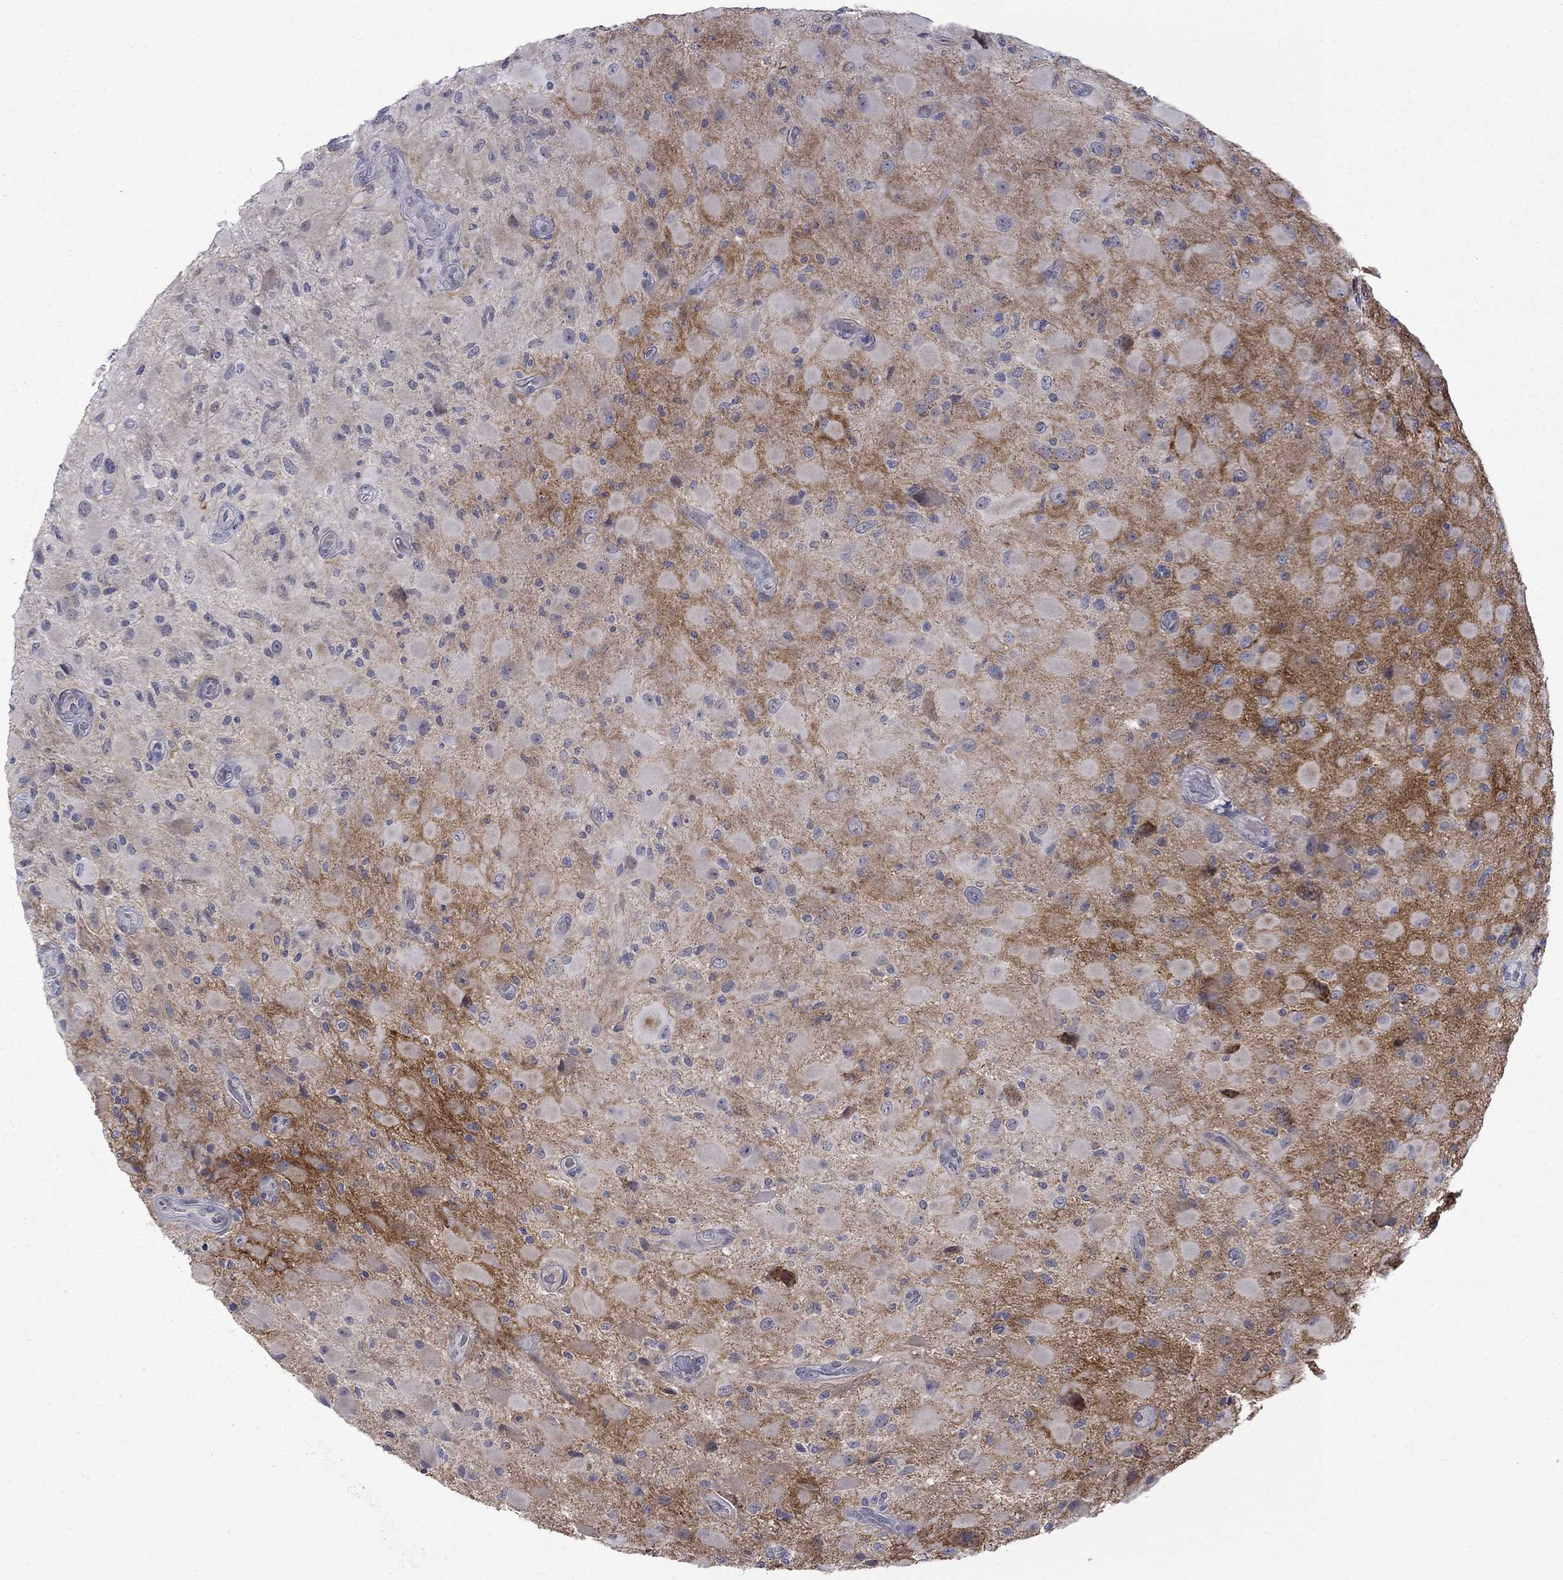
{"staining": {"intensity": "negative", "quantity": "none", "location": "none"}, "tissue": "glioma", "cell_type": "Tumor cells", "image_type": "cancer", "snomed": [{"axis": "morphology", "description": "Glioma, malignant, High grade"}, {"axis": "topography", "description": "Cerebral cortex"}], "caption": "IHC image of human glioma stained for a protein (brown), which reveals no expression in tumor cells. (Immunohistochemistry (ihc), brightfield microscopy, high magnification).", "gene": "KCNJ16", "patient": {"sex": "male", "age": 35}}